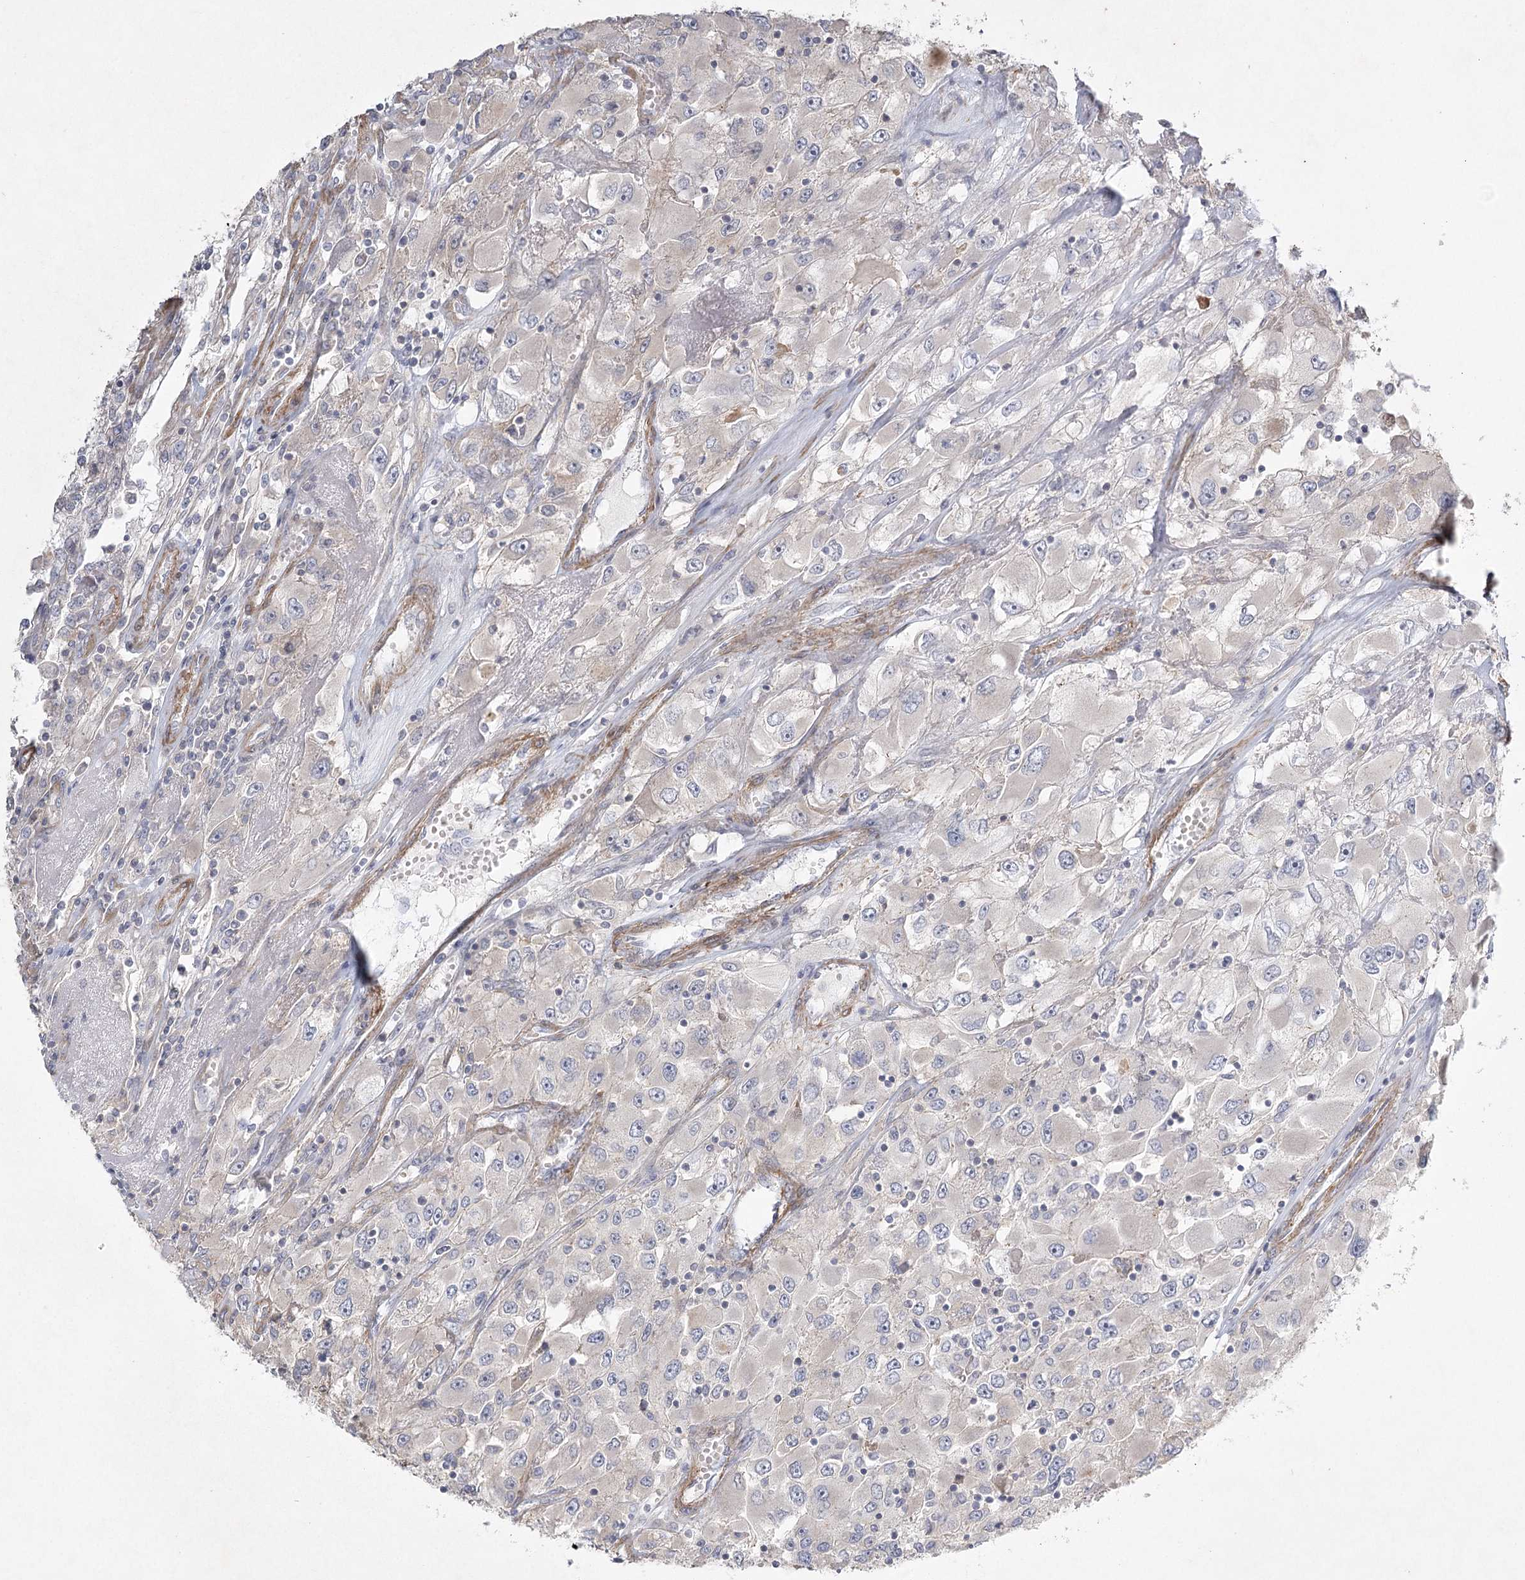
{"staining": {"intensity": "negative", "quantity": "none", "location": "none"}, "tissue": "renal cancer", "cell_type": "Tumor cells", "image_type": "cancer", "snomed": [{"axis": "morphology", "description": "Adenocarcinoma, NOS"}, {"axis": "topography", "description": "Kidney"}], "caption": "High magnification brightfield microscopy of renal cancer stained with DAB (brown) and counterstained with hematoxylin (blue): tumor cells show no significant expression.", "gene": "INPP4B", "patient": {"sex": "female", "age": 52}}